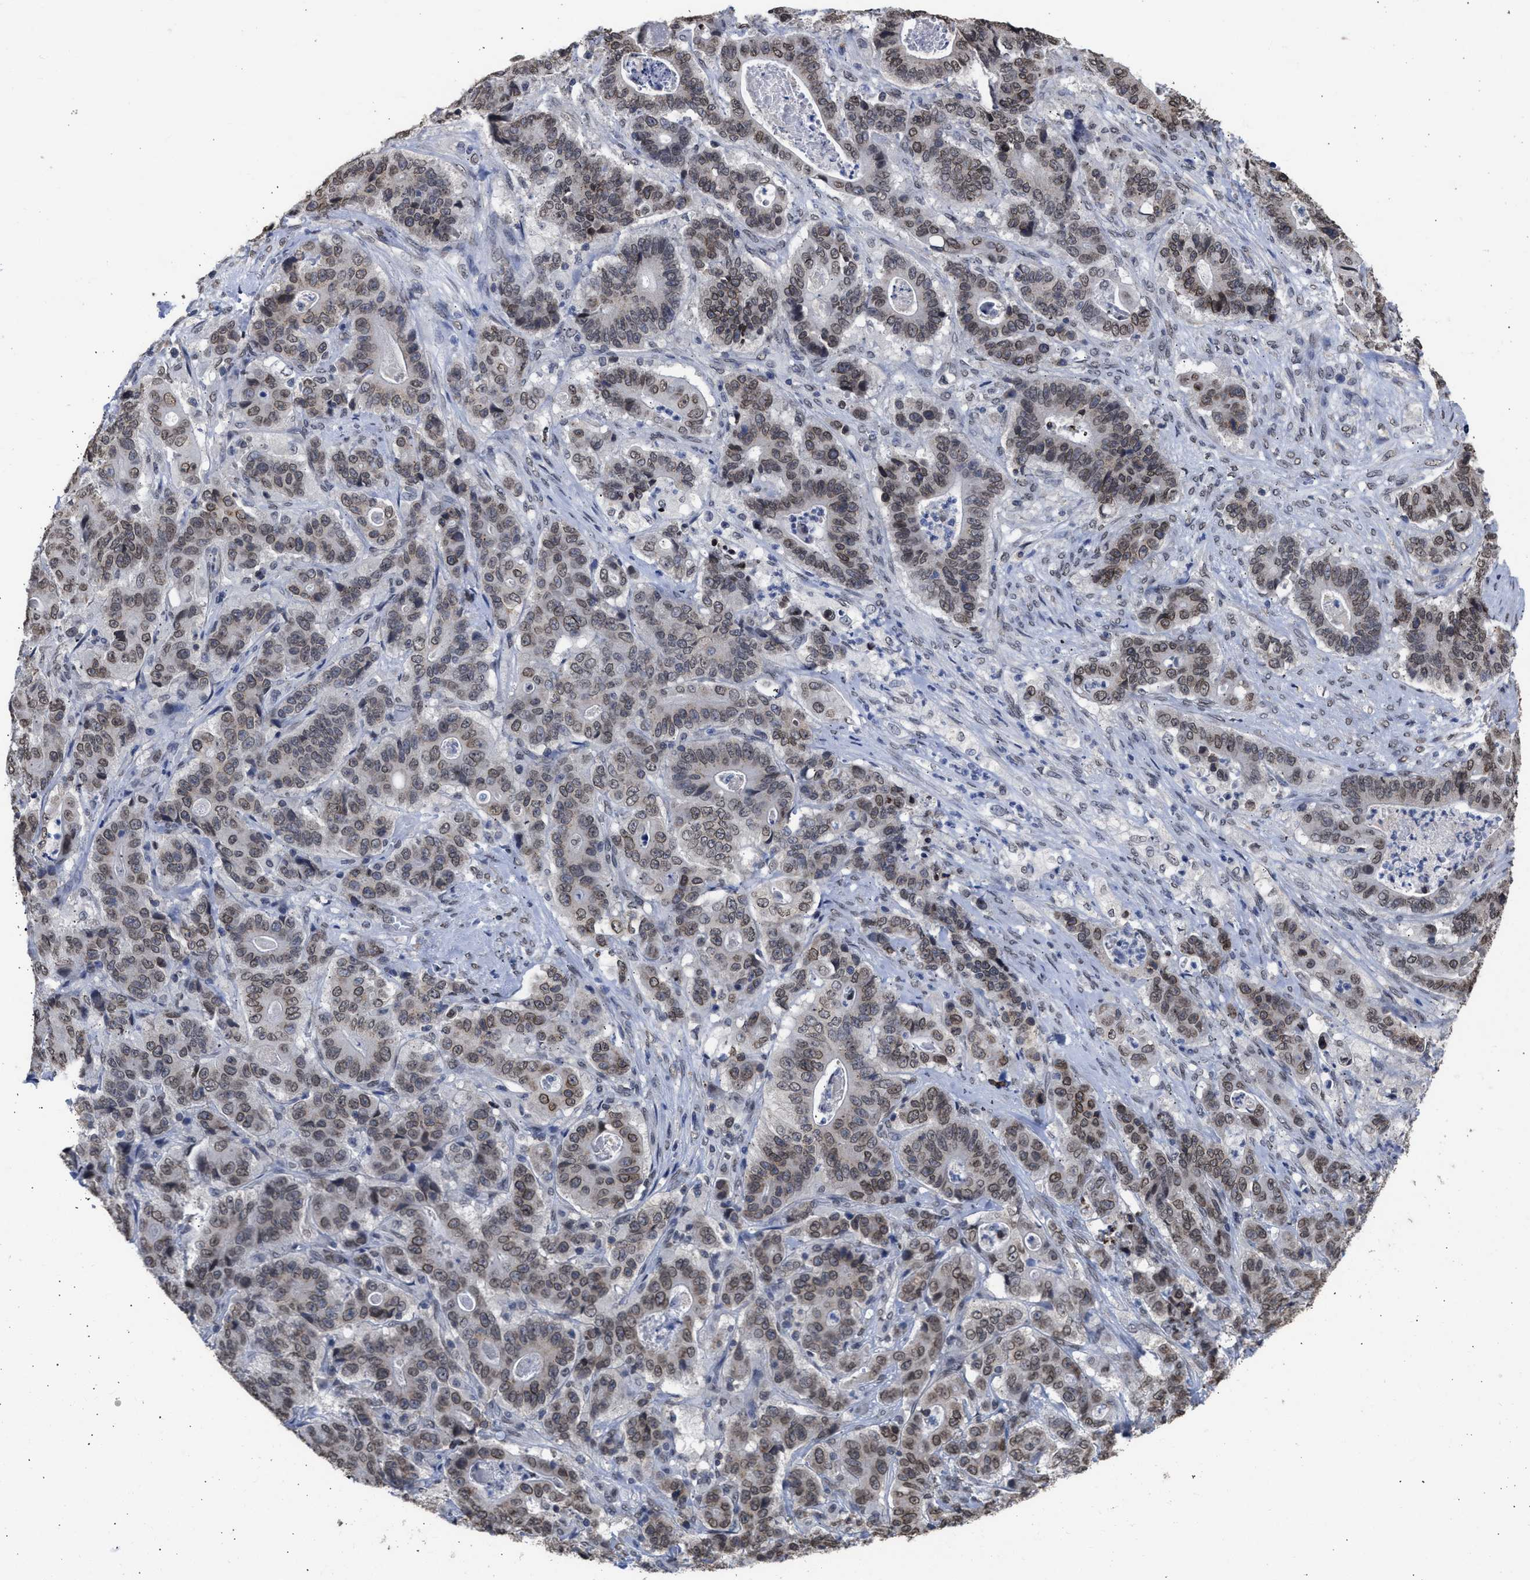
{"staining": {"intensity": "weak", "quantity": "<25%", "location": "cytoplasmic/membranous,nuclear"}, "tissue": "stomach cancer", "cell_type": "Tumor cells", "image_type": "cancer", "snomed": [{"axis": "morphology", "description": "Adenocarcinoma, NOS"}, {"axis": "topography", "description": "Stomach"}], "caption": "This is a histopathology image of IHC staining of stomach adenocarcinoma, which shows no staining in tumor cells.", "gene": "NUP35", "patient": {"sex": "female", "age": 73}}